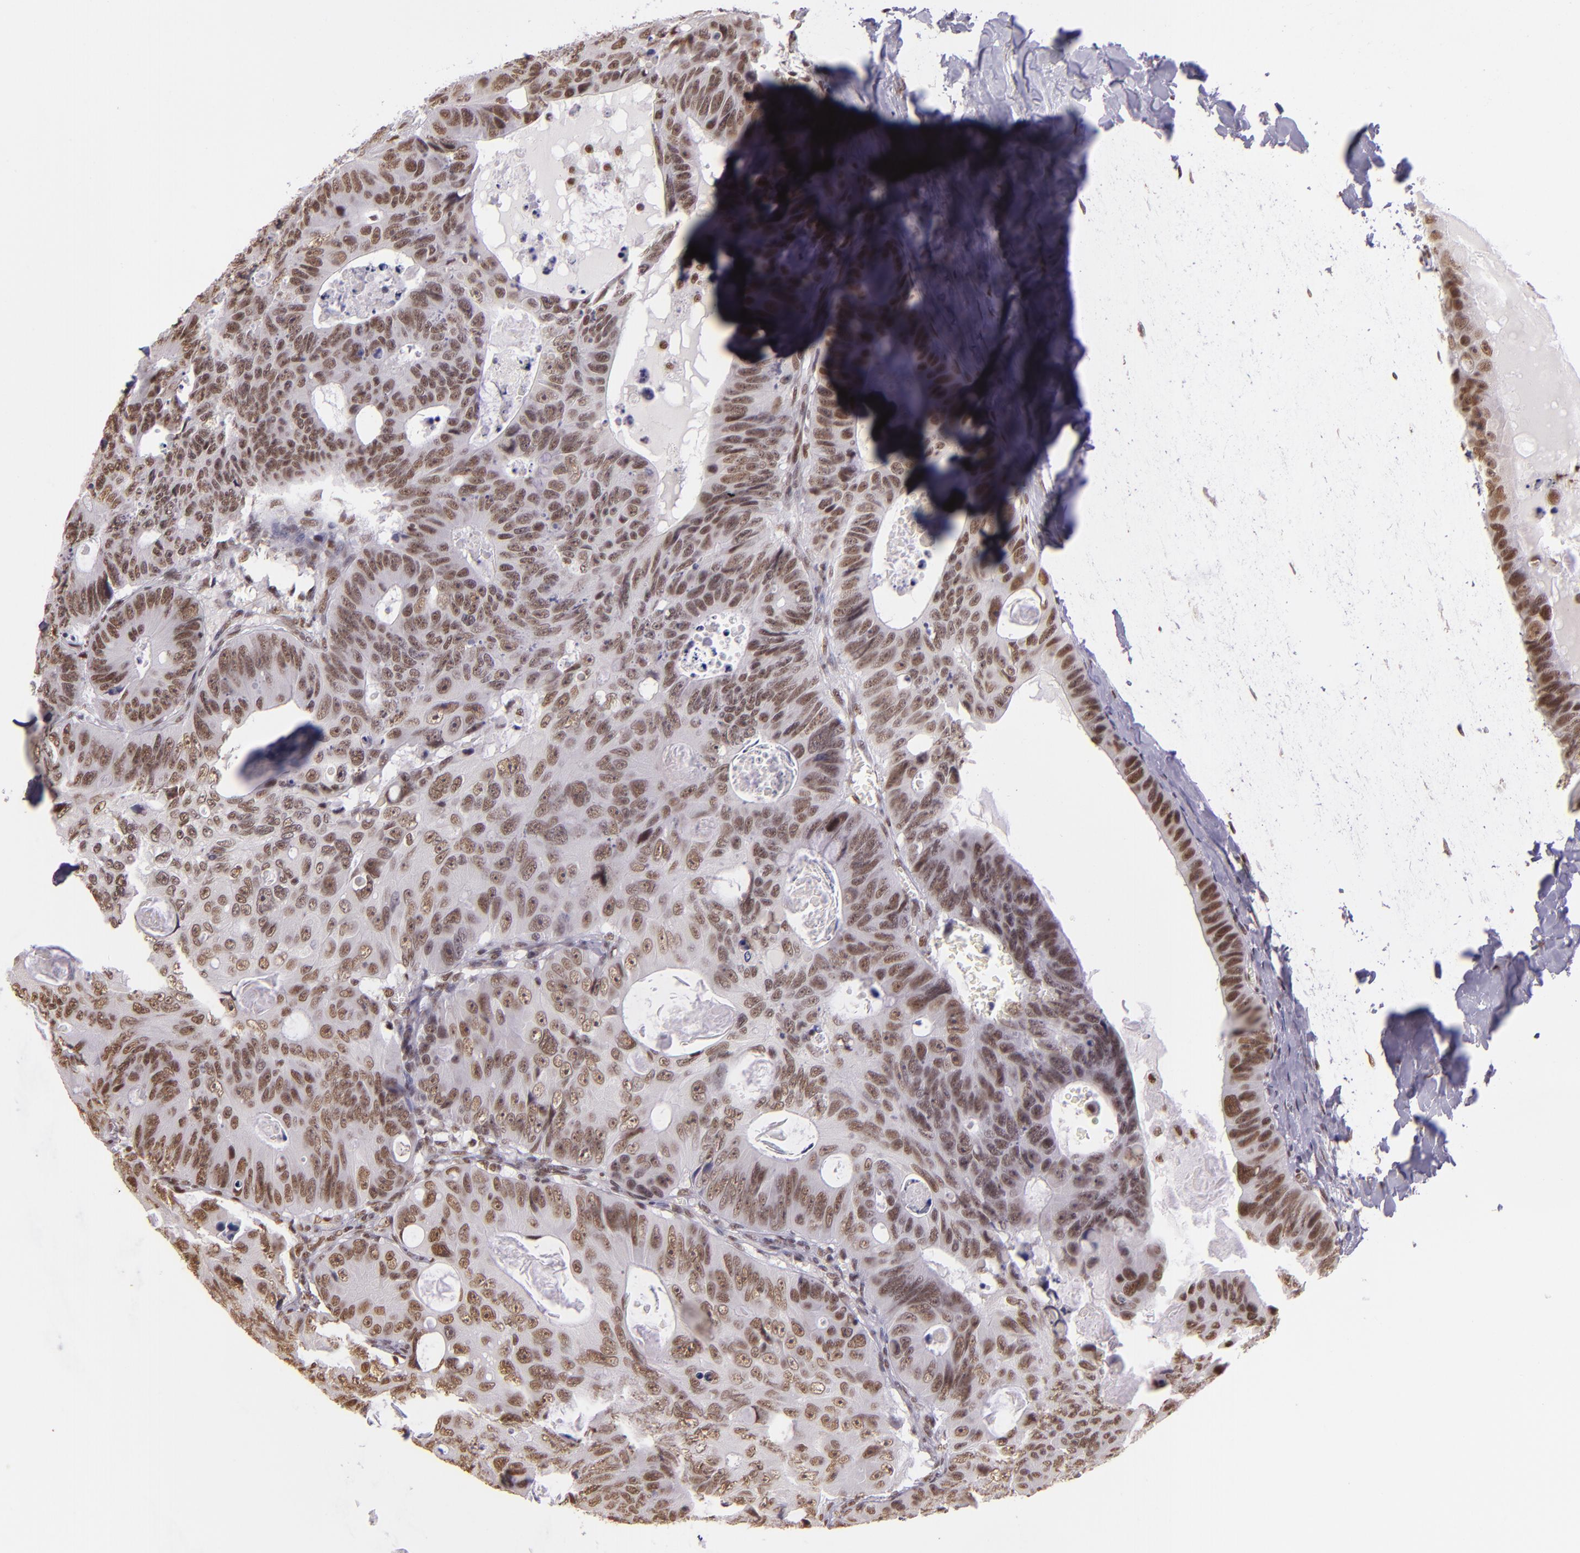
{"staining": {"intensity": "moderate", "quantity": ">75%", "location": "nuclear"}, "tissue": "colorectal cancer", "cell_type": "Tumor cells", "image_type": "cancer", "snomed": [{"axis": "morphology", "description": "Adenocarcinoma, NOS"}, {"axis": "topography", "description": "Colon"}], "caption": "Moderate nuclear positivity for a protein is appreciated in approximately >75% of tumor cells of colorectal adenocarcinoma using immunohistochemistry (IHC).", "gene": "USF1", "patient": {"sex": "female", "age": 55}}